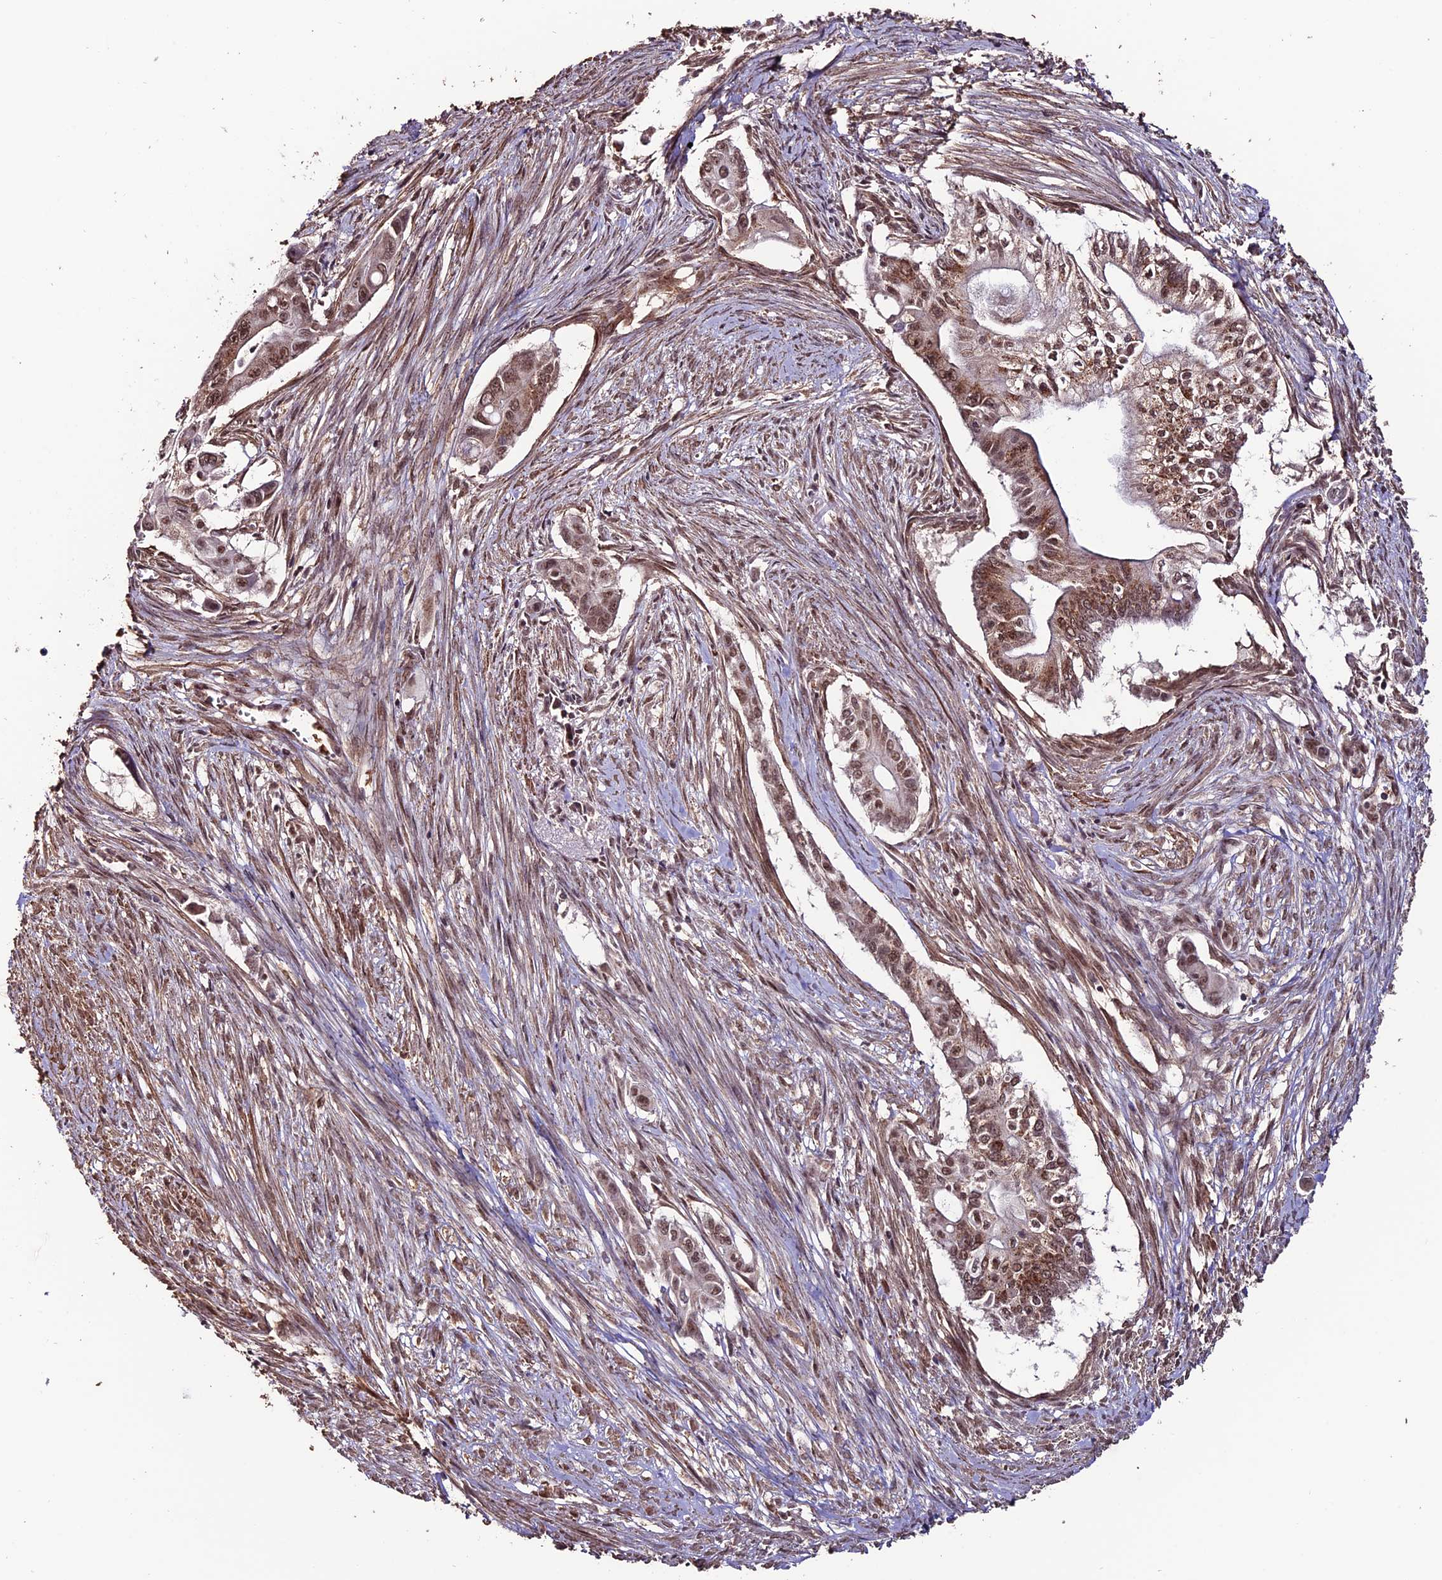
{"staining": {"intensity": "moderate", "quantity": ">75%", "location": "cytoplasmic/membranous,nuclear"}, "tissue": "pancreatic cancer", "cell_type": "Tumor cells", "image_type": "cancer", "snomed": [{"axis": "morphology", "description": "Adenocarcinoma, NOS"}, {"axis": "topography", "description": "Pancreas"}], "caption": "Tumor cells reveal medium levels of moderate cytoplasmic/membranous and nuclear expression in about >75% of cells in human pancreatic cancer (adenocarcinoma).", "gene": "CABIN1", "patient": {"sex": "male", "age": 68}}